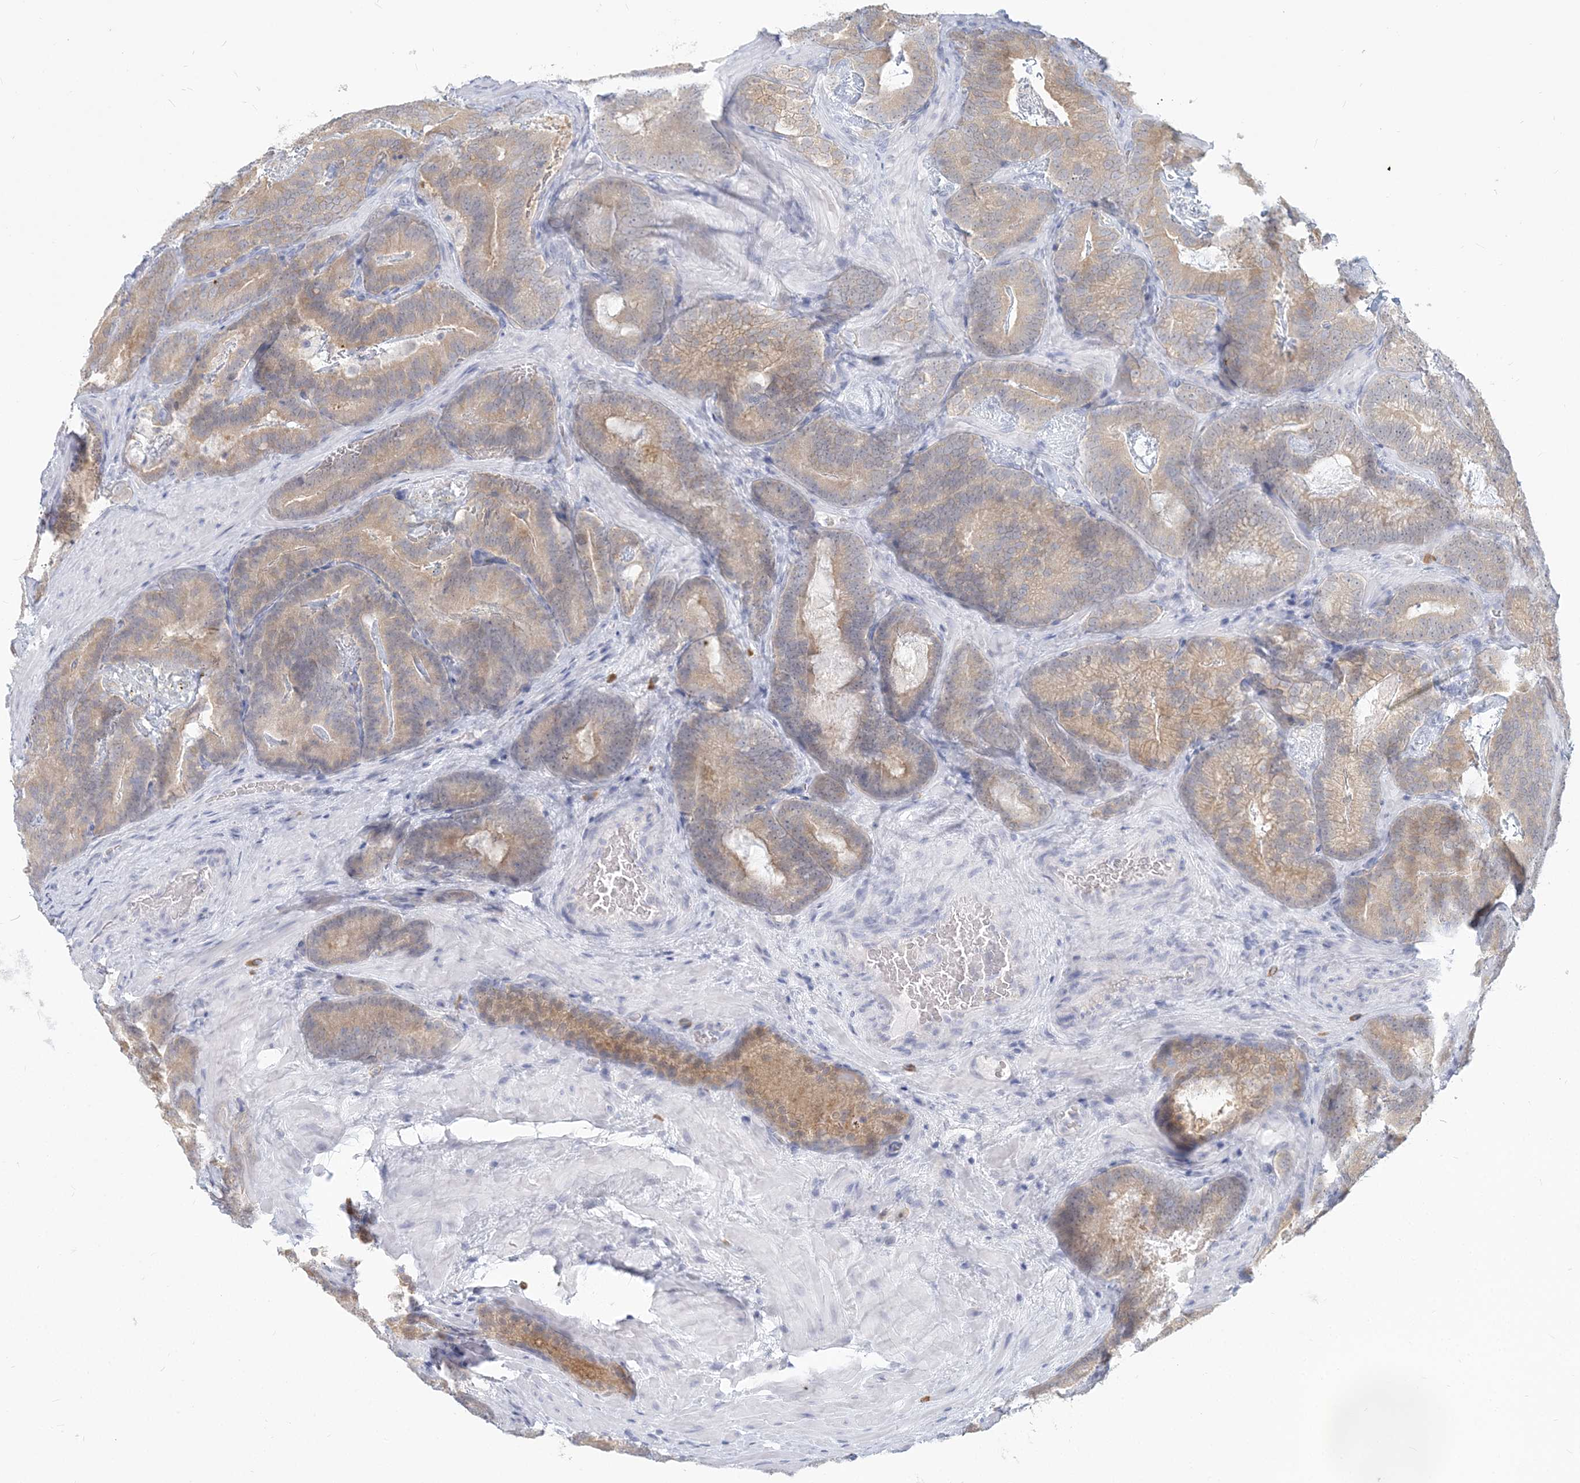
{"staining": {"intensity": "weak", "quantity": ">75%", "location": "cytoplasmic/membranous"}, "tissue": "prostate cancer", "cell_type": "Tumor cells", "image_type": "cancer", "snomed": [{"axis": "morphology", "description": "Adenocarcinoma, High grade"}, {"axis": "topography", "description": "Prostate"}], "caption": "Tumor cells exhibit low levels of weak cytoplasmic/membranous expression in approximately >75% of cells in prostate cancer.", "gene": "GMPPA", "patient": {"sex": "male", "age": 66}}